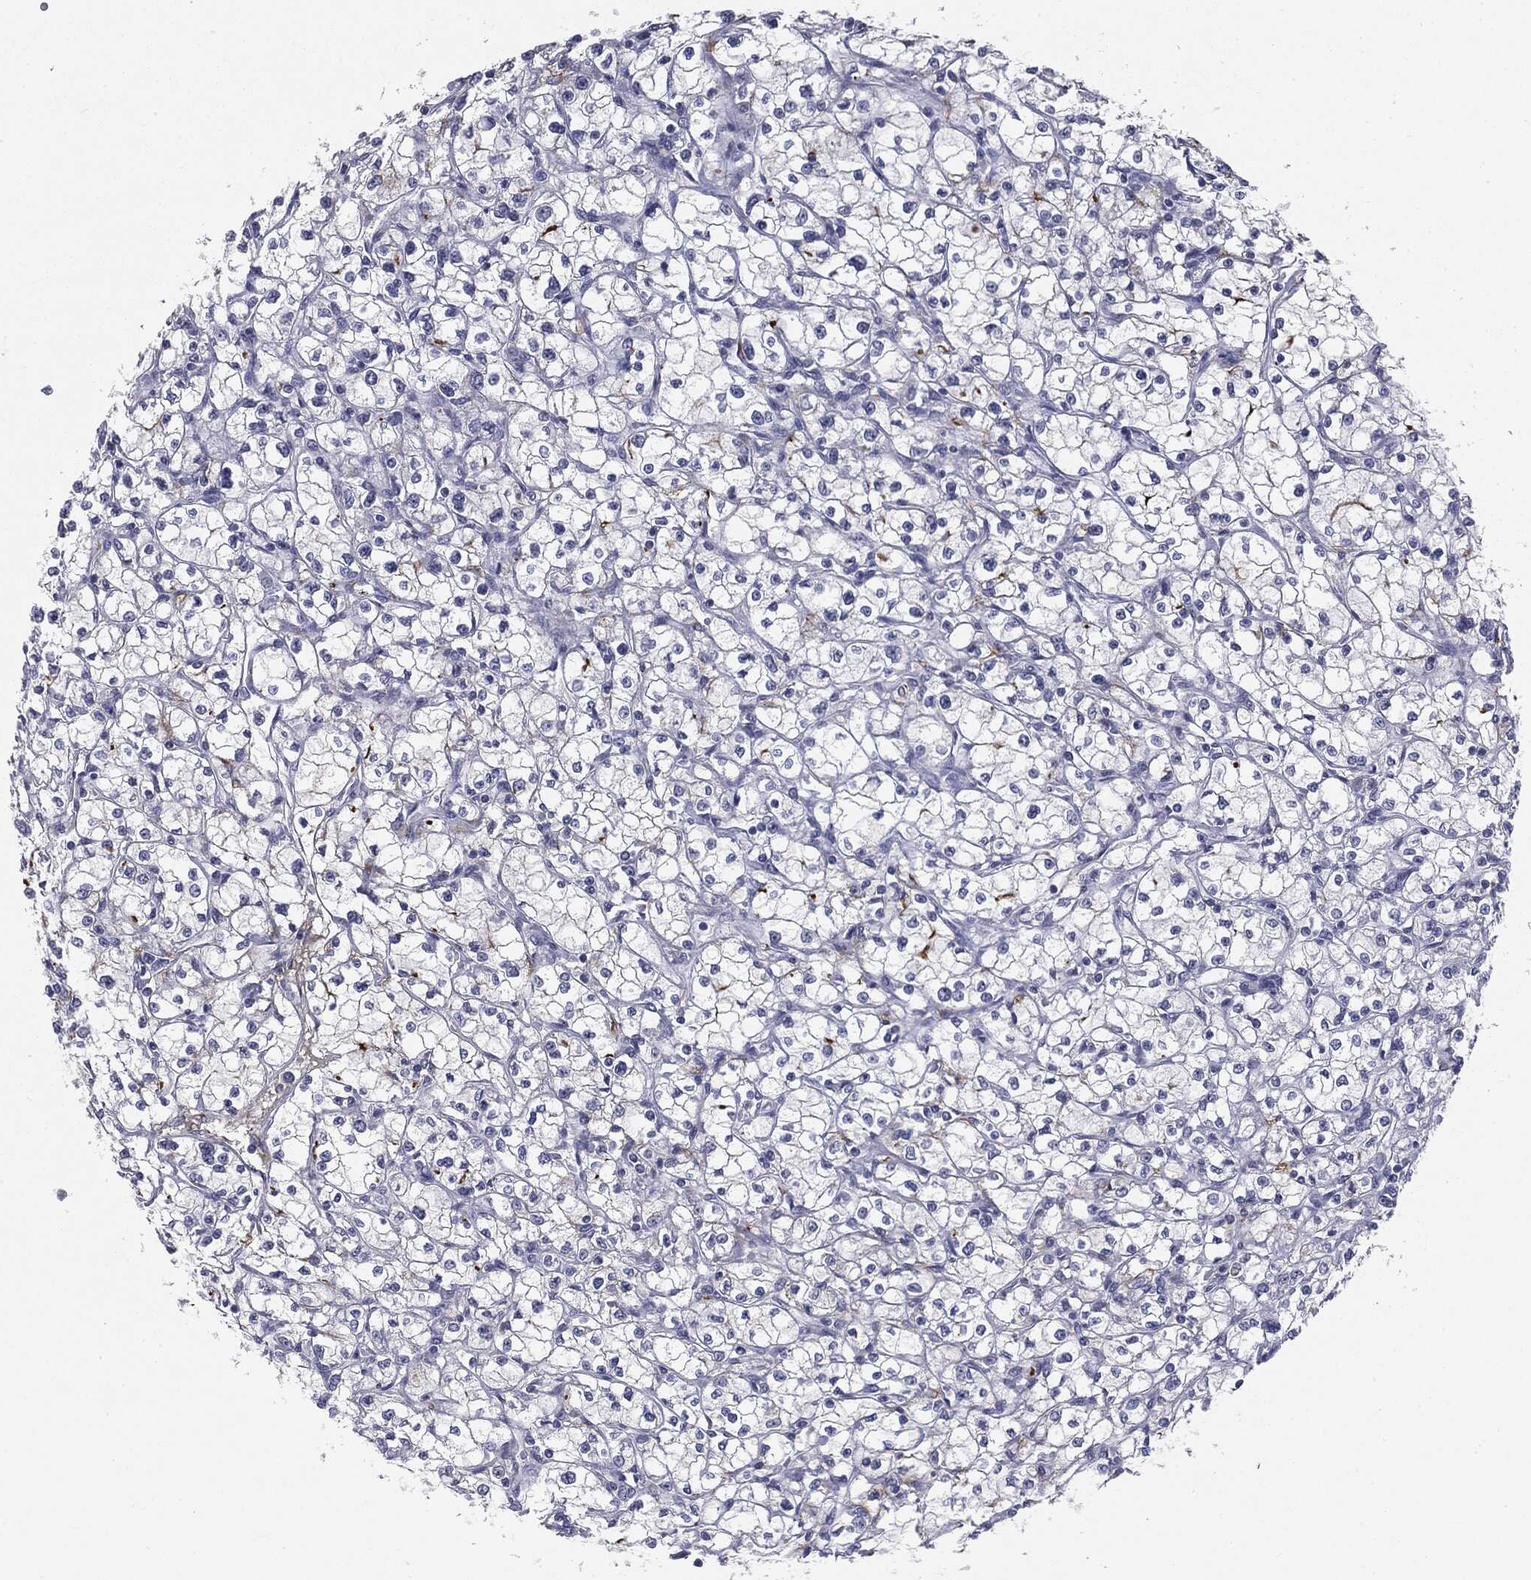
{"staining": {"intensity": "moderate", "quantity": "<25%", "location": "cytoplasmic/membranous"}, "tissue": "renal cancer", "cell_type": "Tumor cells", "image_type": "cancer", "snomed": [{"axis": "morphology", "description": "Adenocarcinoma, NOS"}, {"axis": "topography", "description": "Kidney"}], "caption": "A brown stain highlights moderate cytoplasmic/membranous expression of a protein in renal cancer (adenocarcinoma) tumor cells.", "gene": "MUC1", "patient": {"sex": "male", "age": 67}}